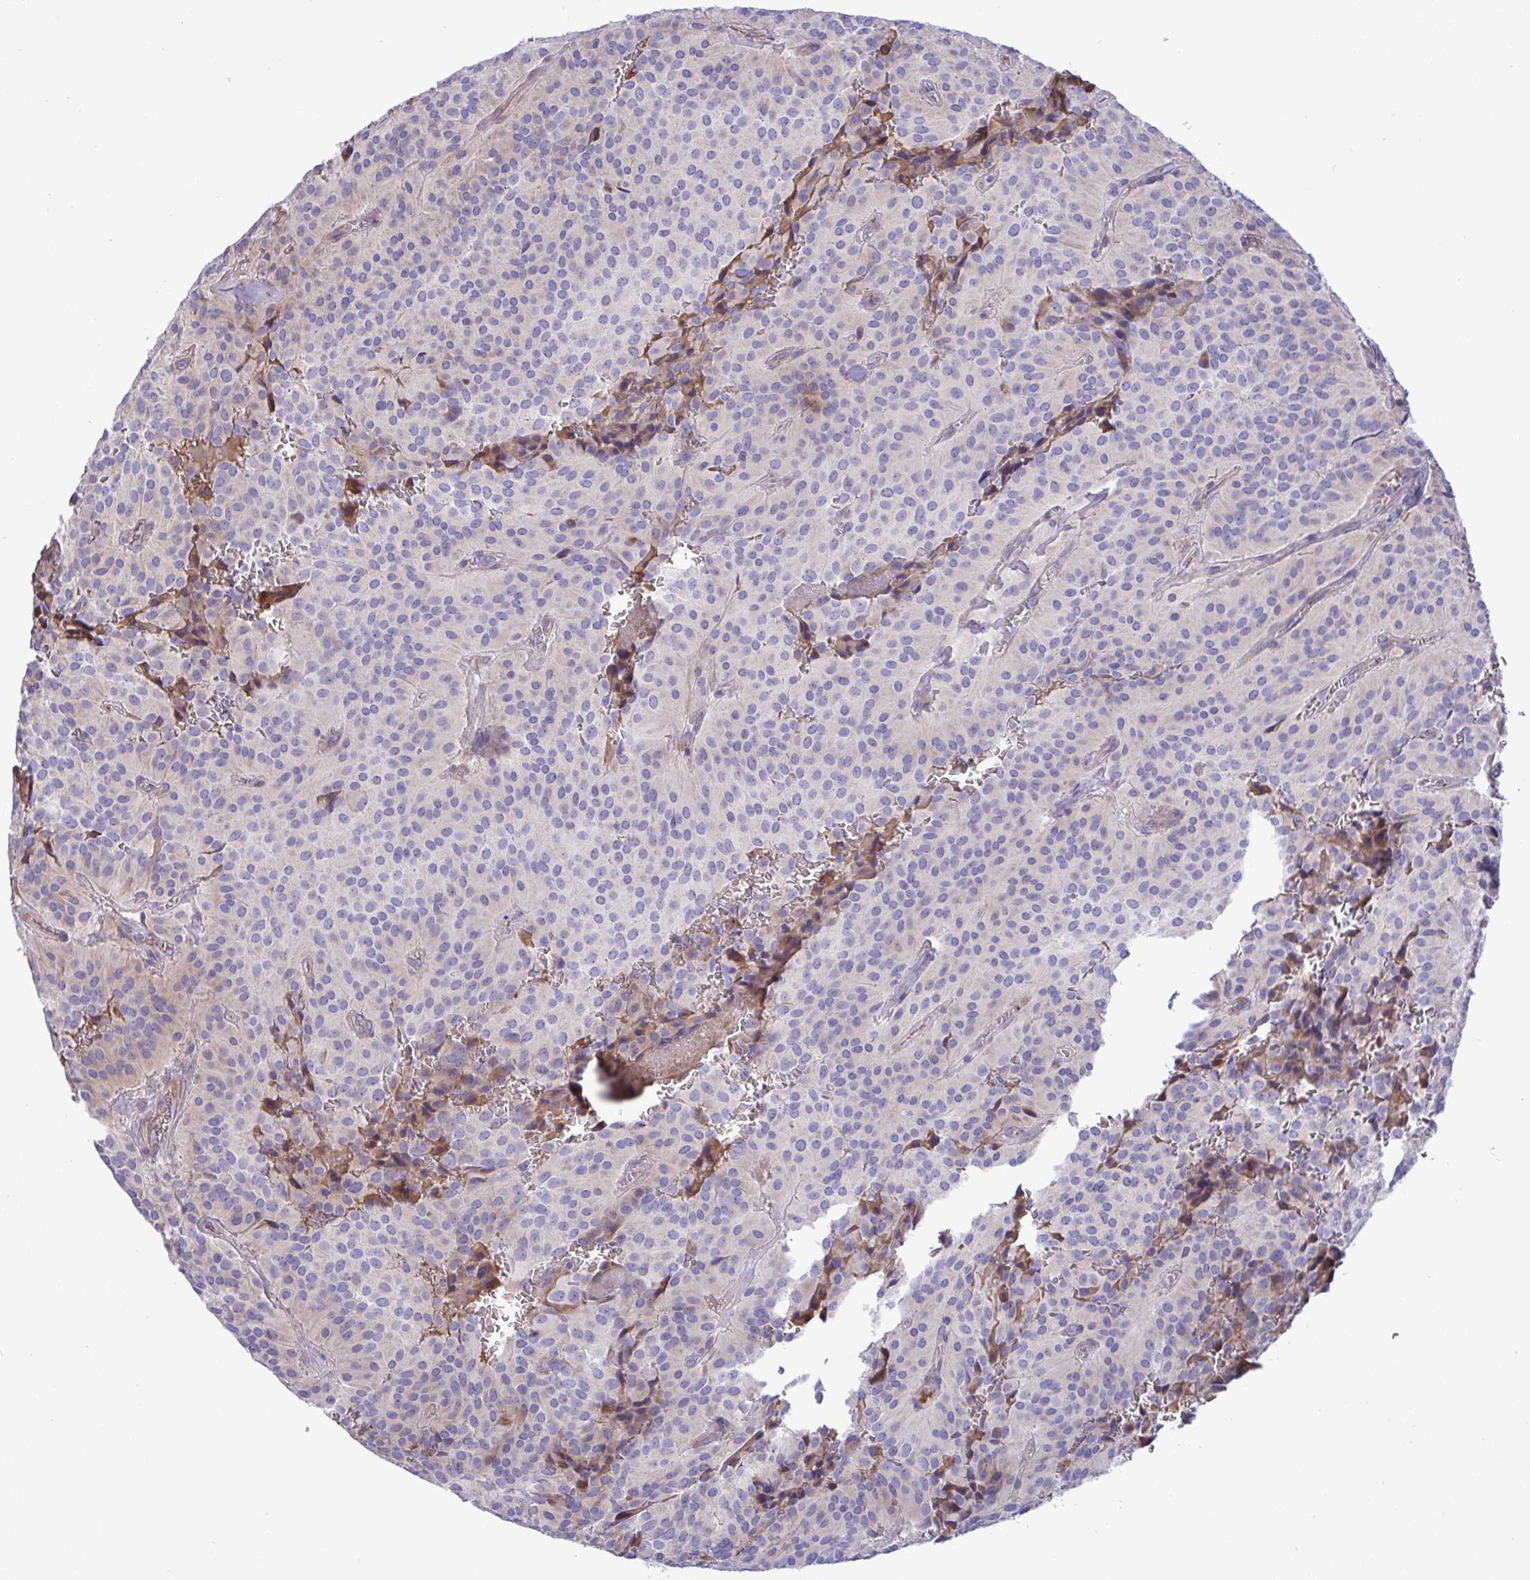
{"staining": {"intensity": "negative", "quantity": "none", "location": "none"}, "tissue": "glioma", "cell_type": "Tumor cells", "image_type": "cancer", "snomed": [{"axis": "morphology", "description": "Glioma, malignant, Low grade"}, {"axis": "topography", "description": "Brain"}], "caption": "A photomicrograph of low-grade glioma (malignant) stained for a protein reveals no brown staining in tumor cells.", "gene": "NTN1", "patient": {"sex": "male", "age": 42}}